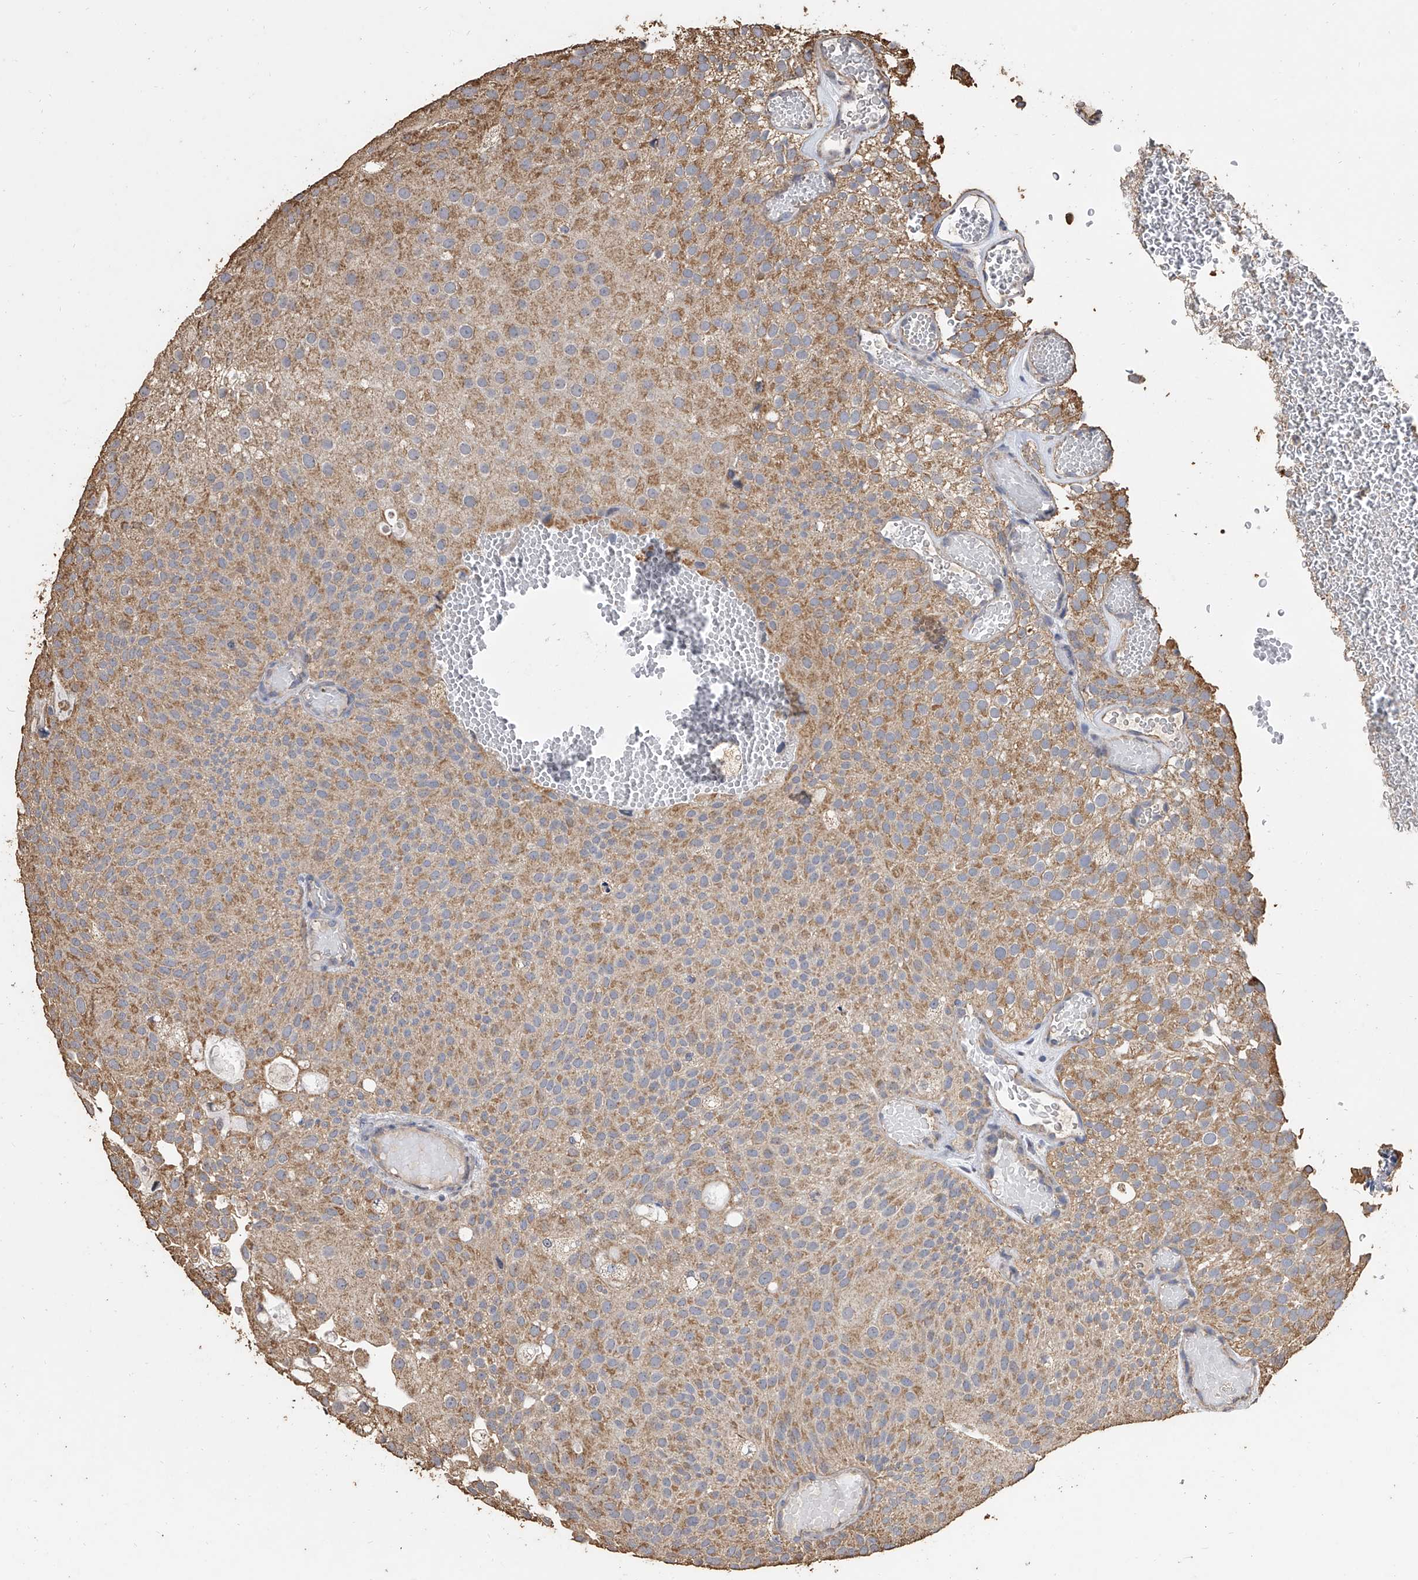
{"staining": {"intensity": "moderate", "quantity": ">75%", "location": "cytoplasmic/membranous"}, "tissue": "urothelial cancer", "cell_type": "Tumor cells", "image_type": "cancer", "snomed": [{"axis": "morphology", "description": "Urothelial carcinoma, Low grade"}, {"axis": "topography", "description": "Urinary bladder"}], "caption": "This image reveals immunohistochemistry staining of human urothelial cancer, with medium moderate cytoplasmic/membranous expression in about >75% of tumor cells.", "gene": "MRPL28", "patient": {"sex": "male", "age": 78}}